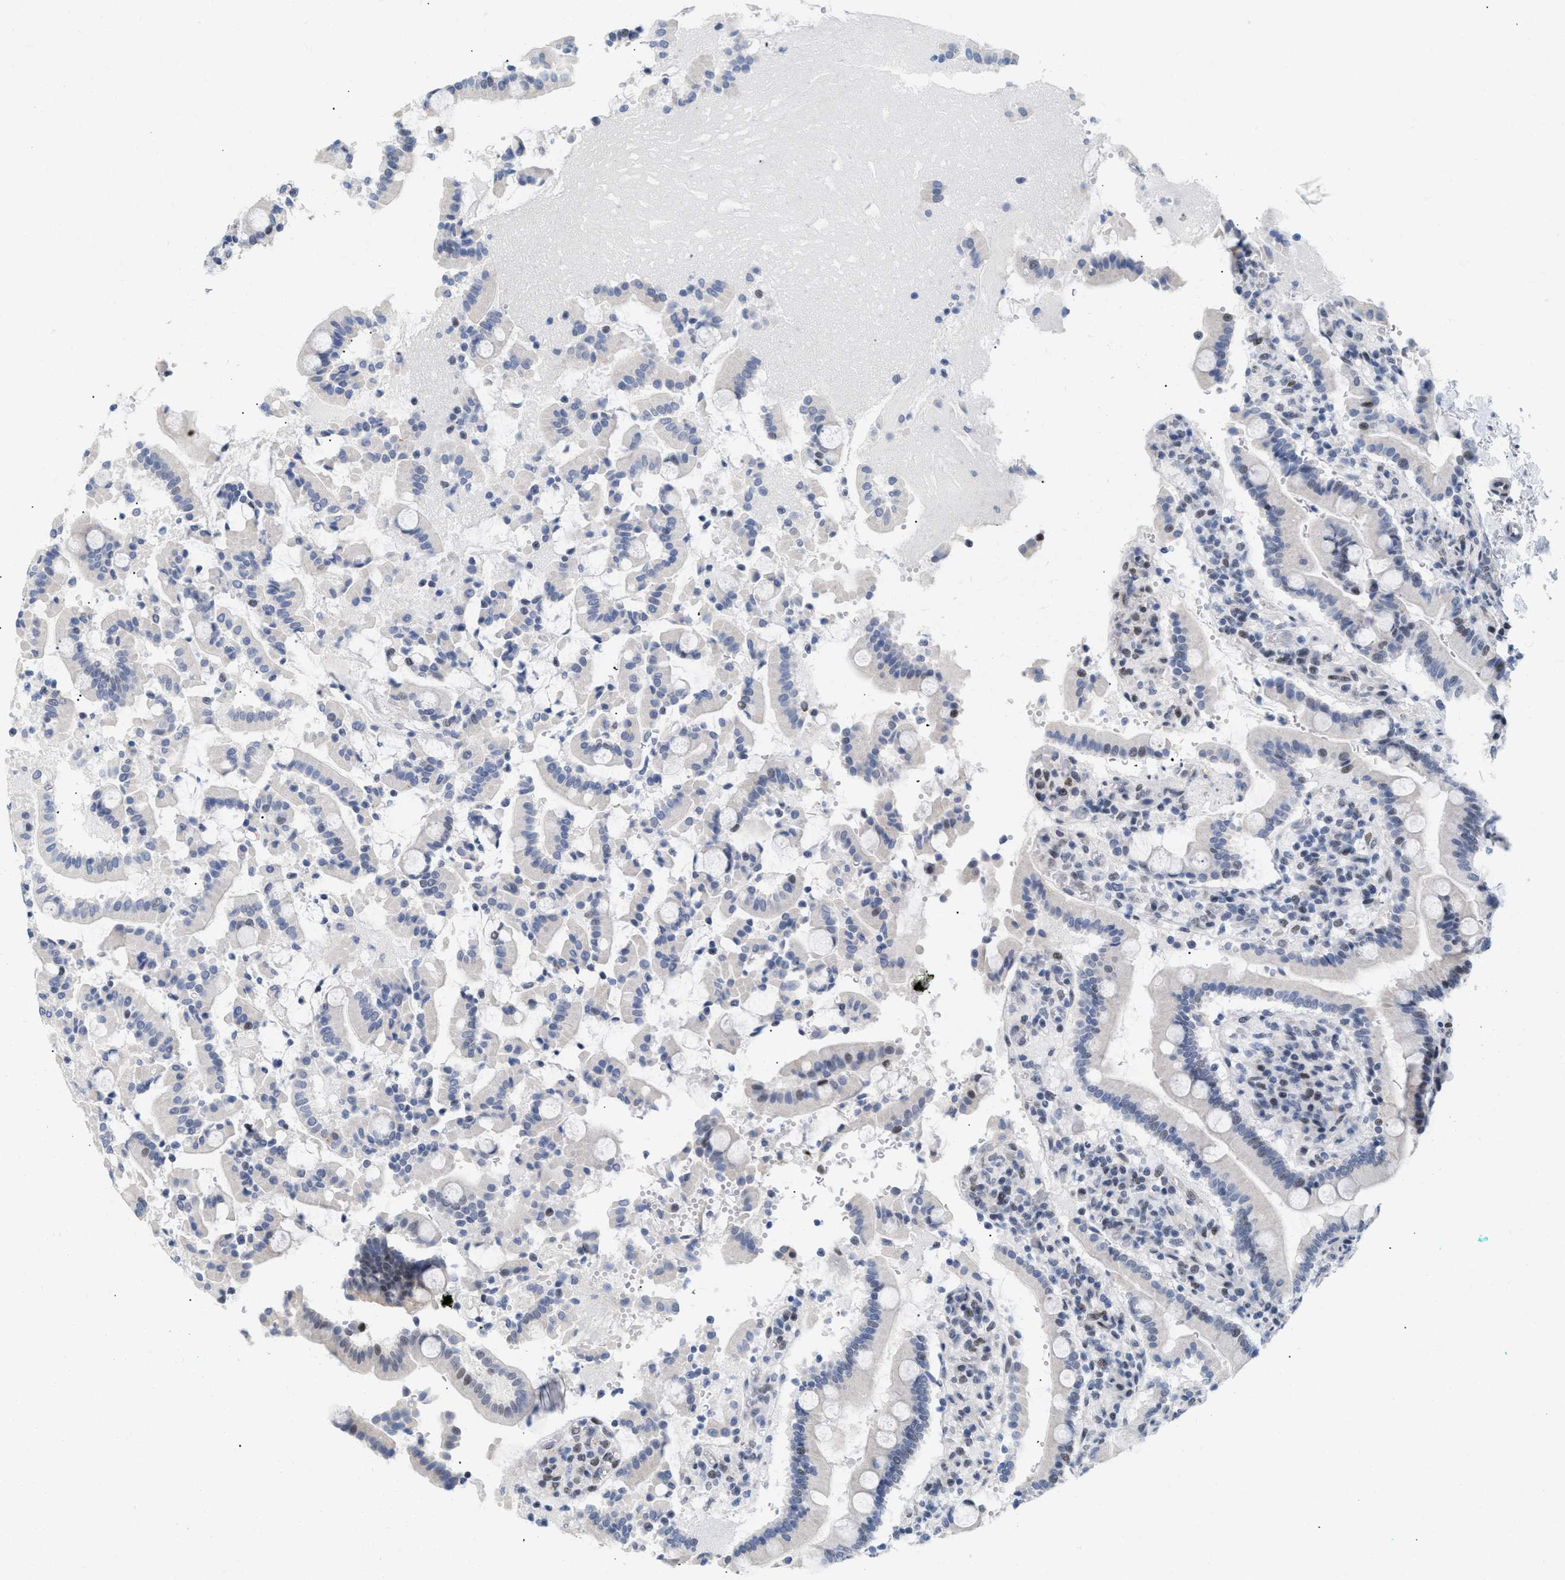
{"staining": {"intensity": "strong", "quantity": "<25%", "location": "nuclear"}, "tissue": "duodenum", "cell_type": "Glandular cells", "image_type": "normal", "snomed": [{"axis": "morphology", "description": "Normal tissue, NOS"}, {"axis": "topography", "description": "Small intestine, NOS"}], "caption": "Protein staining by immunohistochemistry displays strong nuclear positivity in about <25% of glandular cells in unremarkable duodenum. The protein is shown in brown color, while the nuclei are stained blue.", "gene": "PPARD", "patient": {"sex": "female", "age": 71}}